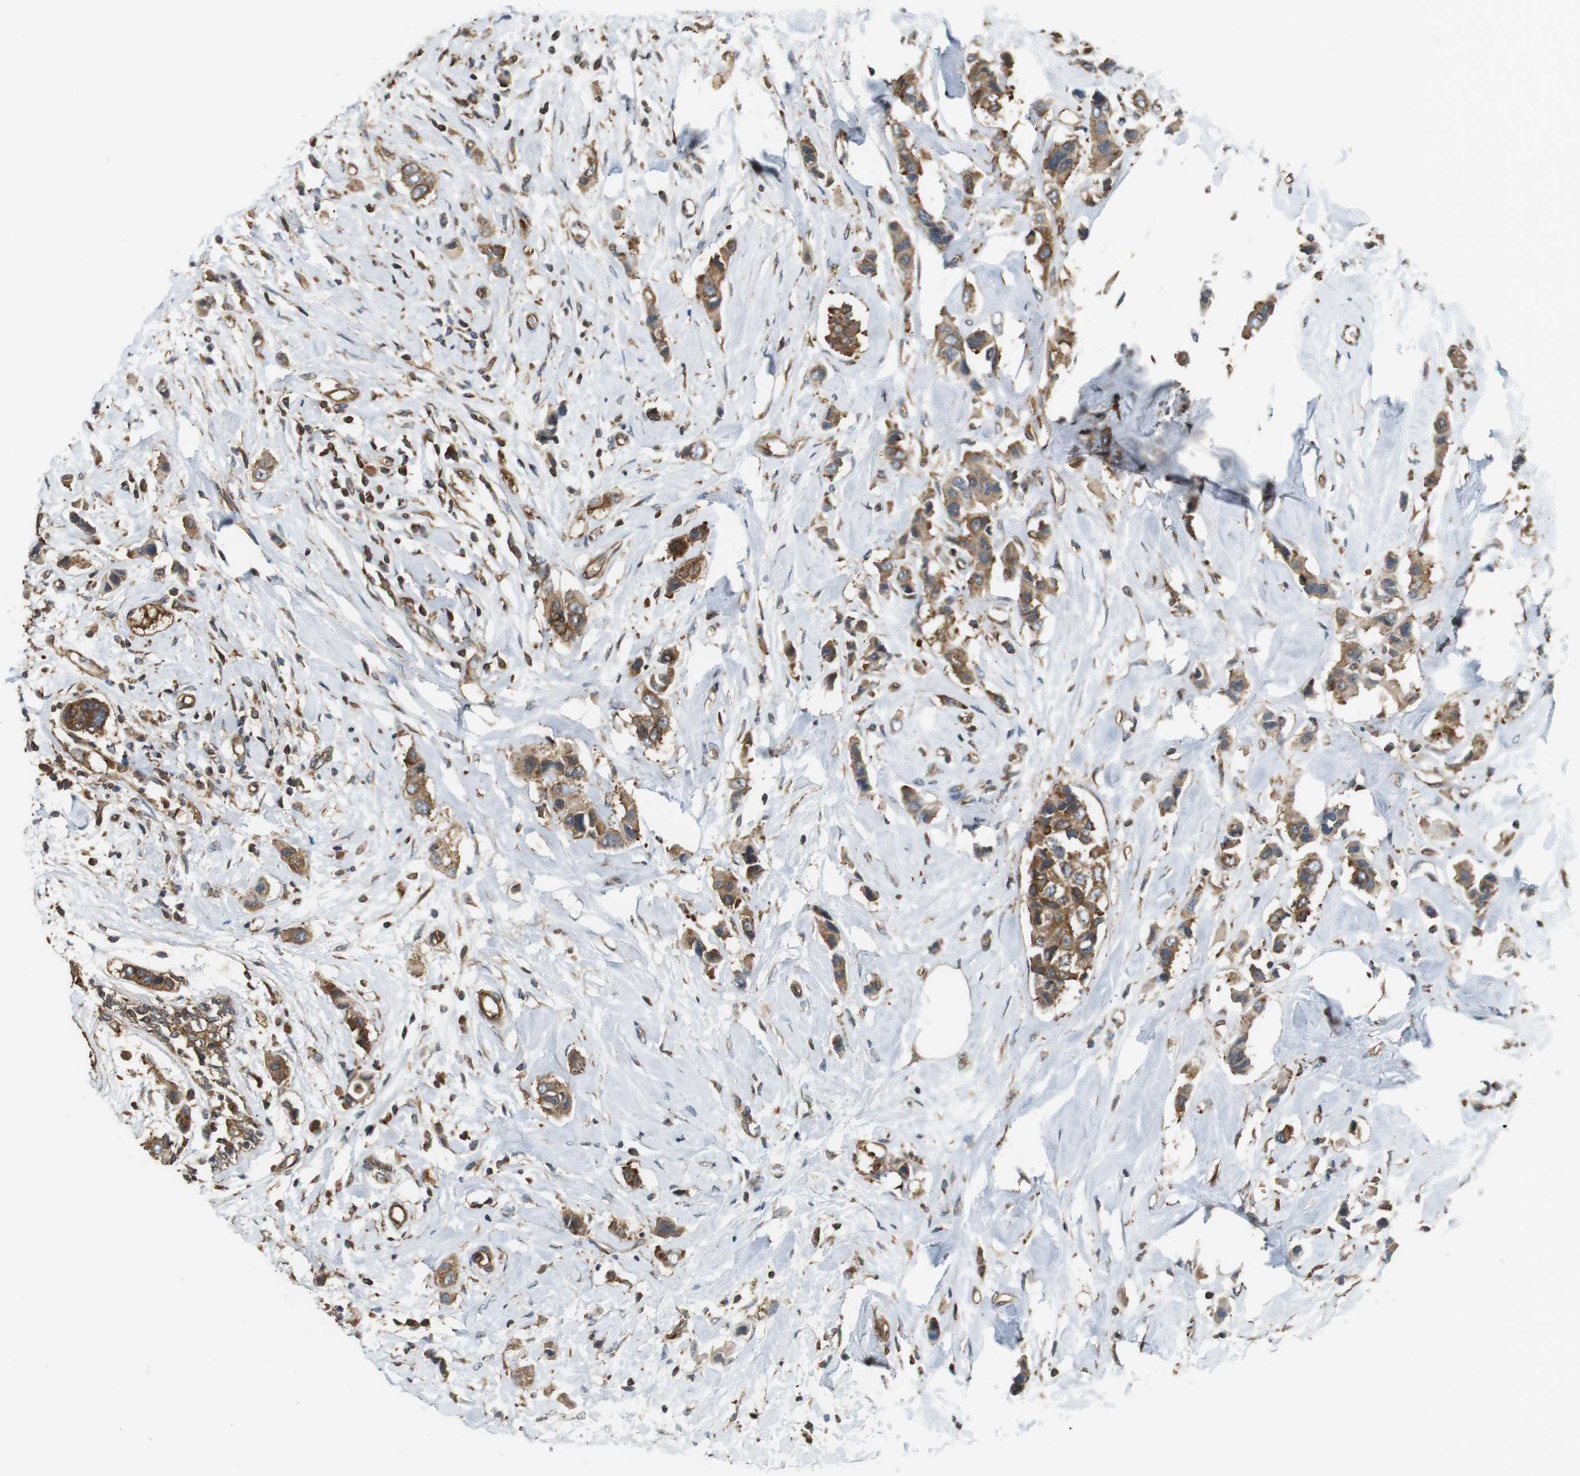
{"staining": {"intensity": "moderate", "quantity": ">75%", "location": "cytoplasmic/membranous"}, "tissue": "breast cancer", "cell_type": "Tumor cells", "image_type": "cancer", "snomed": [{"axis": "morphology", "description": "Normal tissue, NOS"}, {"axis": "morphology", "description": "Duct carcinoma"}, {"axis": "topography", "description": "Breast"}], "caption": "Protein expression analysis of human infiltrating ductal carcinoma (breast) reveals moderate cytoplasmic/membranous staining in approximately >75% of tumor cells.", "gene": "PA2G4", "patient": {"sex": "female", "age": 50}}